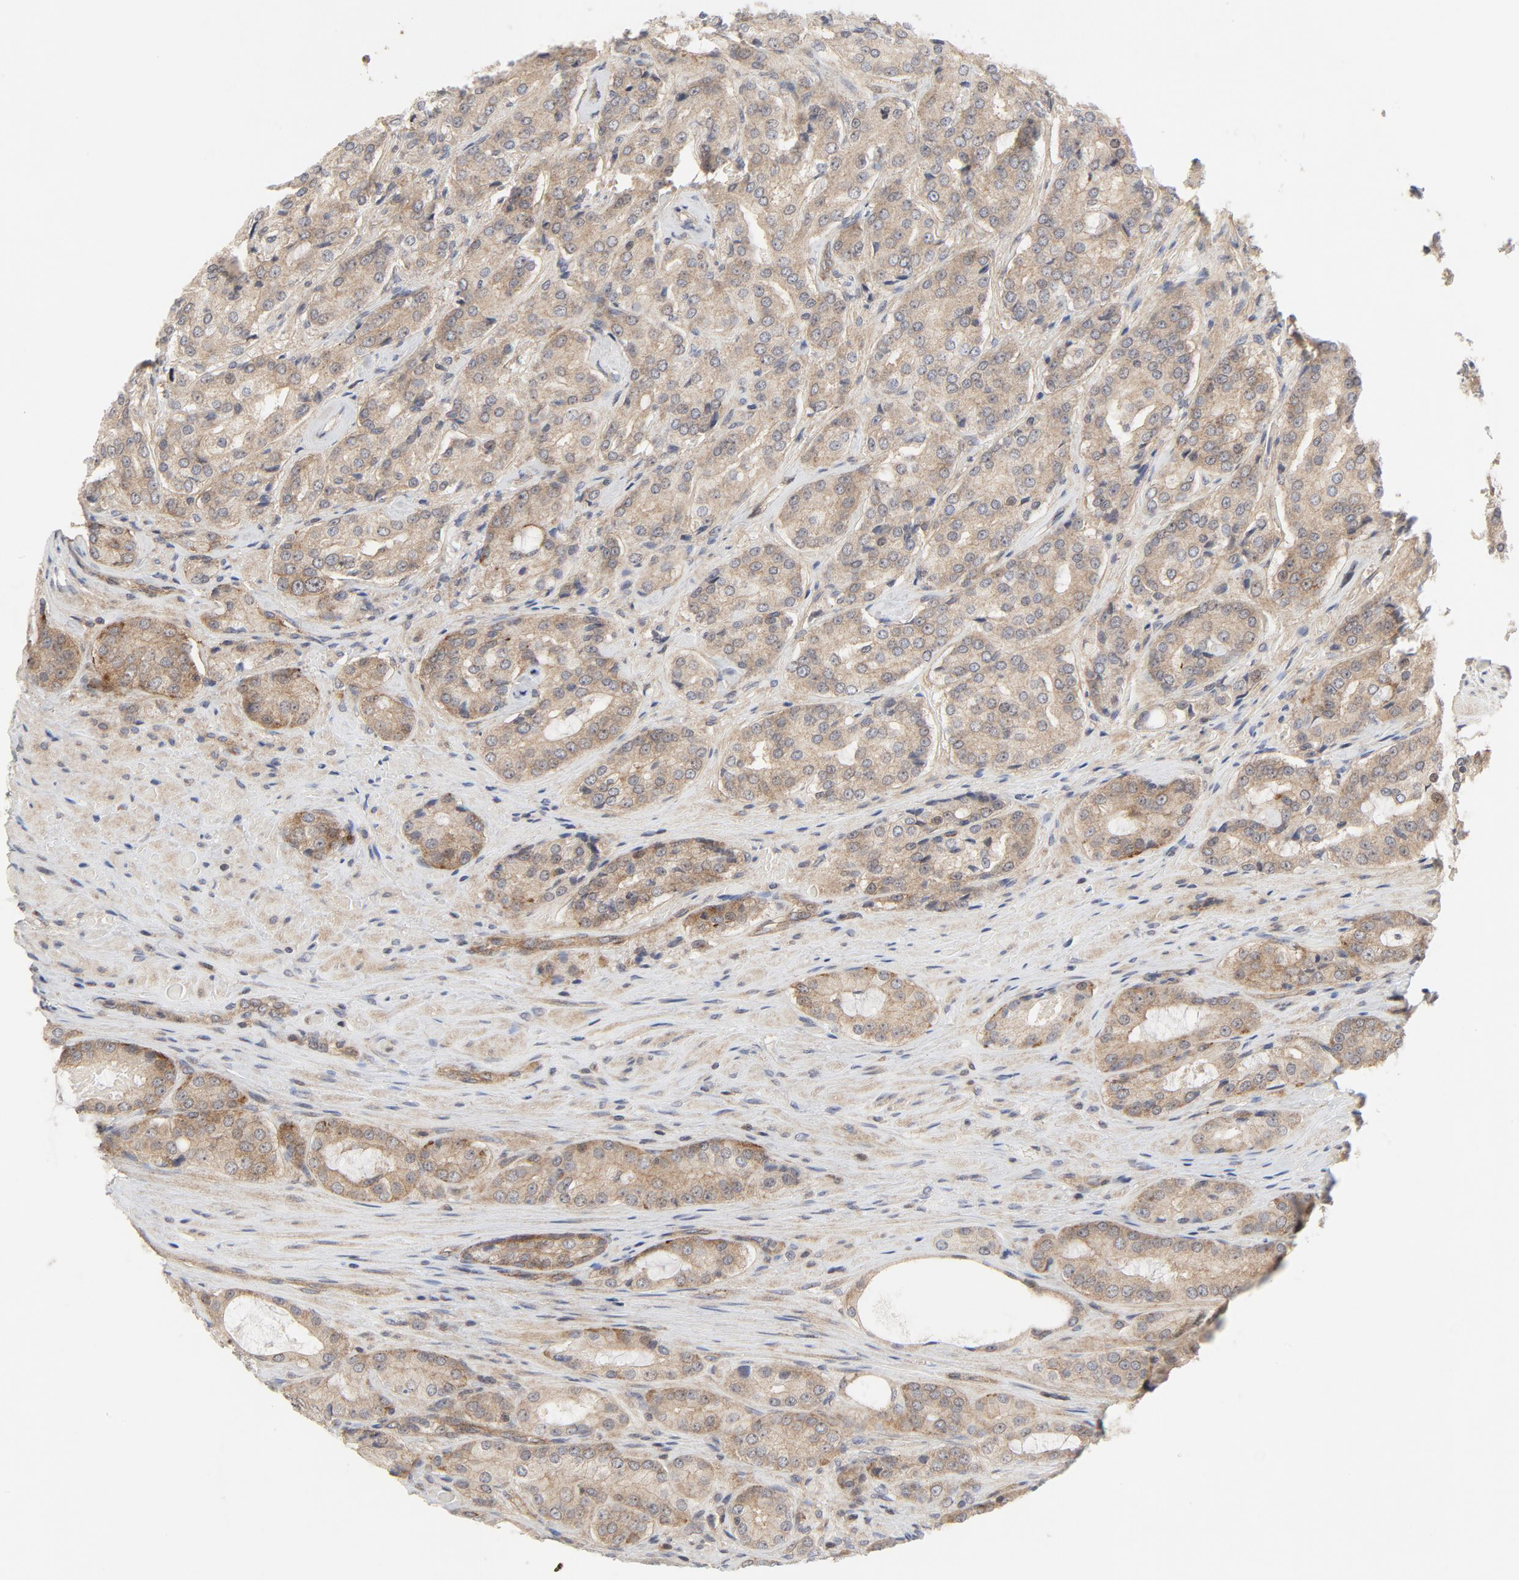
{"staining": {"intensity": "weak", "quantity": ">75%", "location": "cytoplasmic/membranous"}, "tissue": "prostate cancer", "cell_type": "Tumor cells", "image_type": "cancer", "snomed": [{"axis": "morphology", "description": "Adenocarcinoma, High grade"}, {"axis": "topography", "description": "Prostate"}], "caption": "A brown stain highlights weak cytoplasmic/membranous staining of a protein in human prostate high-grade adenocarcinoma tumor cells.", "gene": "MAP2K7", "patient": {"sex": "male", "age": 72}}